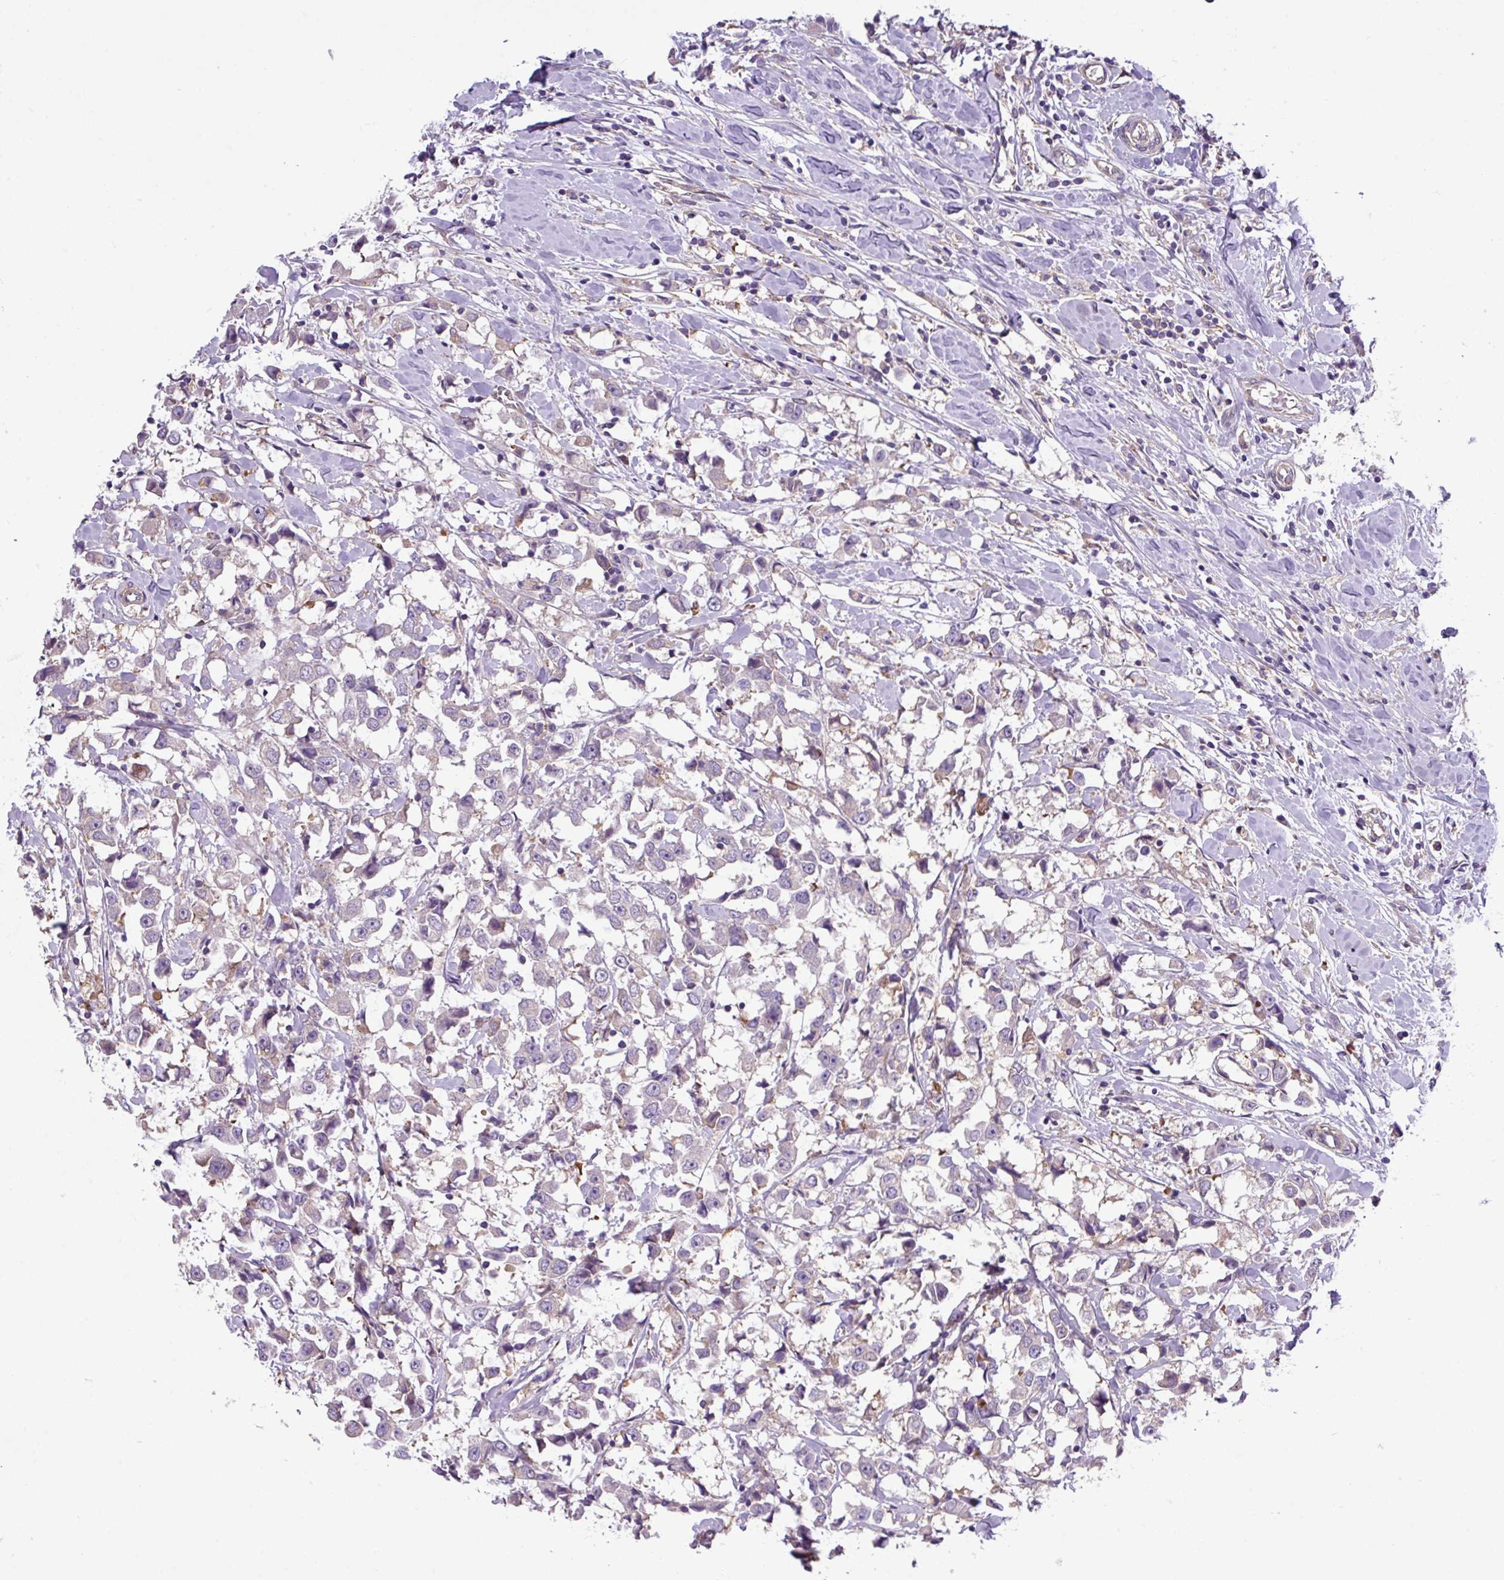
{"staining": {"intensity": "negative", "quantity": "none", "location": "none"}, "tissue": "breast cancer", "cell_type": "Tumor cells", "image_type": "cancer", "snomed": [{"axis": "morphology", "description": "Duct carcinoma"}, {"axis": "topography", "description": "Breast"}], "caption": "Tumor cells show no significant expression in breast cancer. (Immunohistochemistry (ihc), brightfield microscopy, high magnification).", "gene": "SLC23A2", "patient": {"sex": "female", "age": 61}}